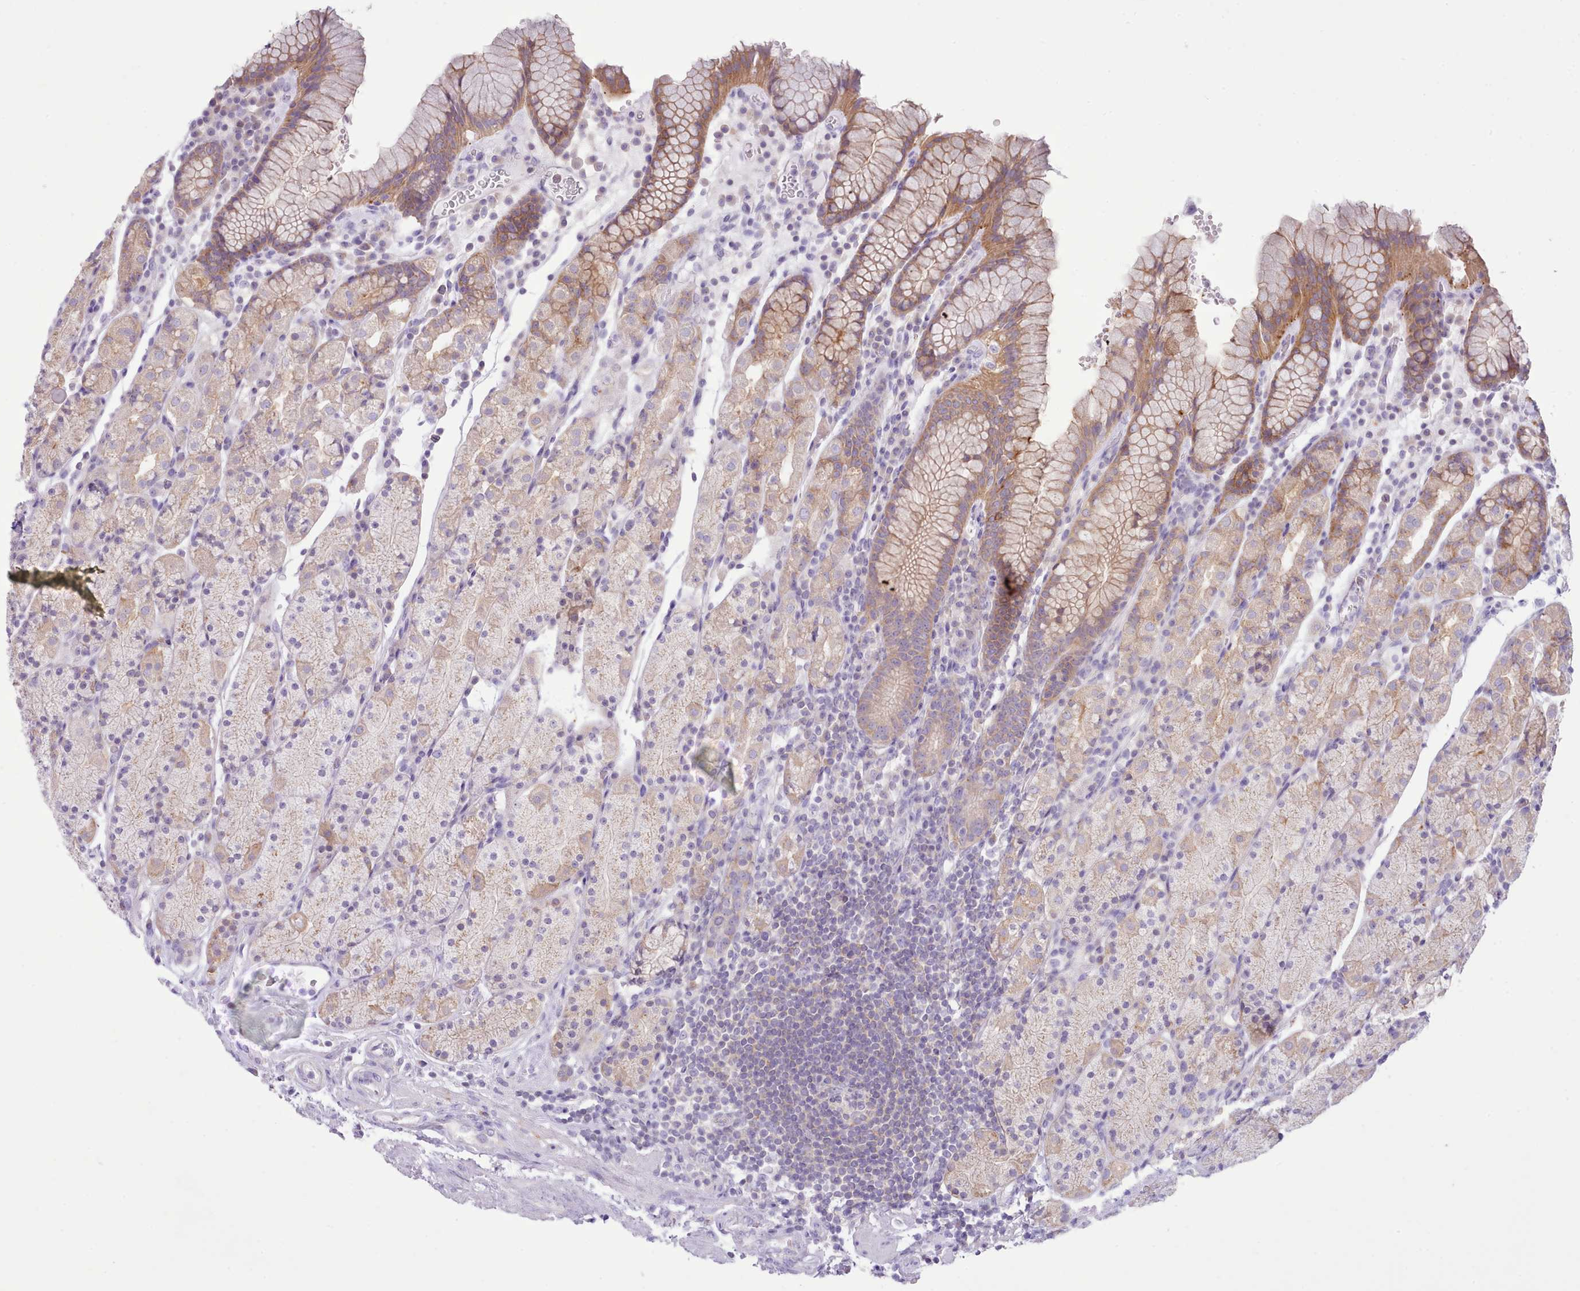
{"staining": {"intensity": "moderate", "quantity": "25%-75%", "location": "cytoplasmic/membranous"}, "tissue": "stomach", "cell_type": "Glandular cells", "image_type": "normal", "snomed": [{"axis": "morphology", "description": "Normal tissue, NOS"}, {"axis": "topography", "description": "Stomach, upper"}, {"axis": "topography", "description": "Stomach"}], "caption": "A high-resolution micrograph shows IHC staining of benign stomach, which exhibits moderate cytoplasmic/membranous expression in approximately 25%-75% of glandular cells. The protein is shown in brown color, while the nuclei are stained blue.", "gene": "MDFI", "patient": {"sex": "male", "age": 62}}